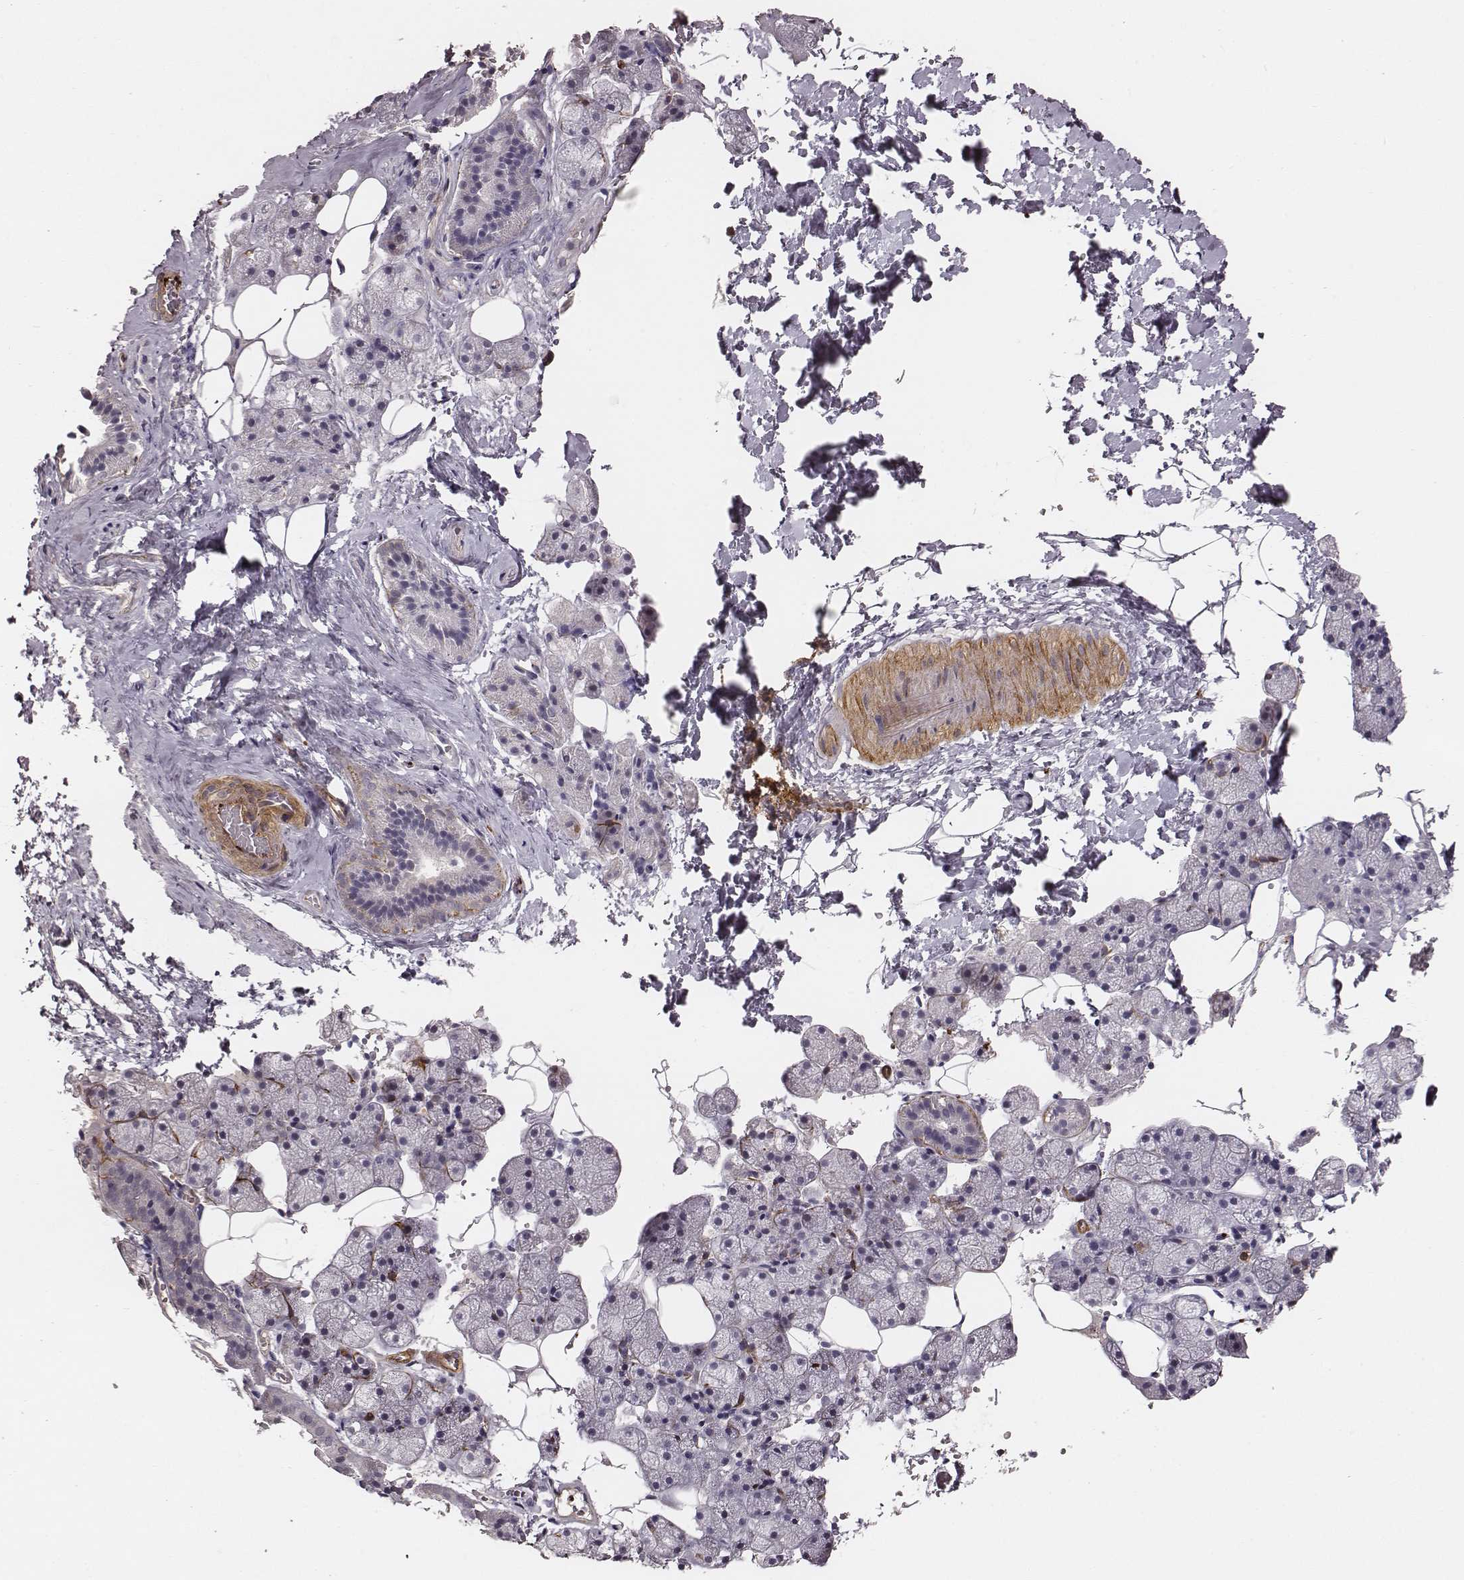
{"staining": {"intensity": "negative", "quantity": "none", "location": "none"}, "tissue": "salivary gland", "cell_type": "Glandular cells", "image_type": "normal", "snomed": [{"axis": "morphology", "description": "Normal tissue, NOS"}, {"axis": "topography", "description": "Salivary gland"}], "caption": "High power microscopy micrograph of an immunohistochemistry (IHC) micrograph of benign salivary gland, revealing no significant staining in glandular cells.", "gene": "ZYX", "patient": {"sex": "male", "age": 38}}